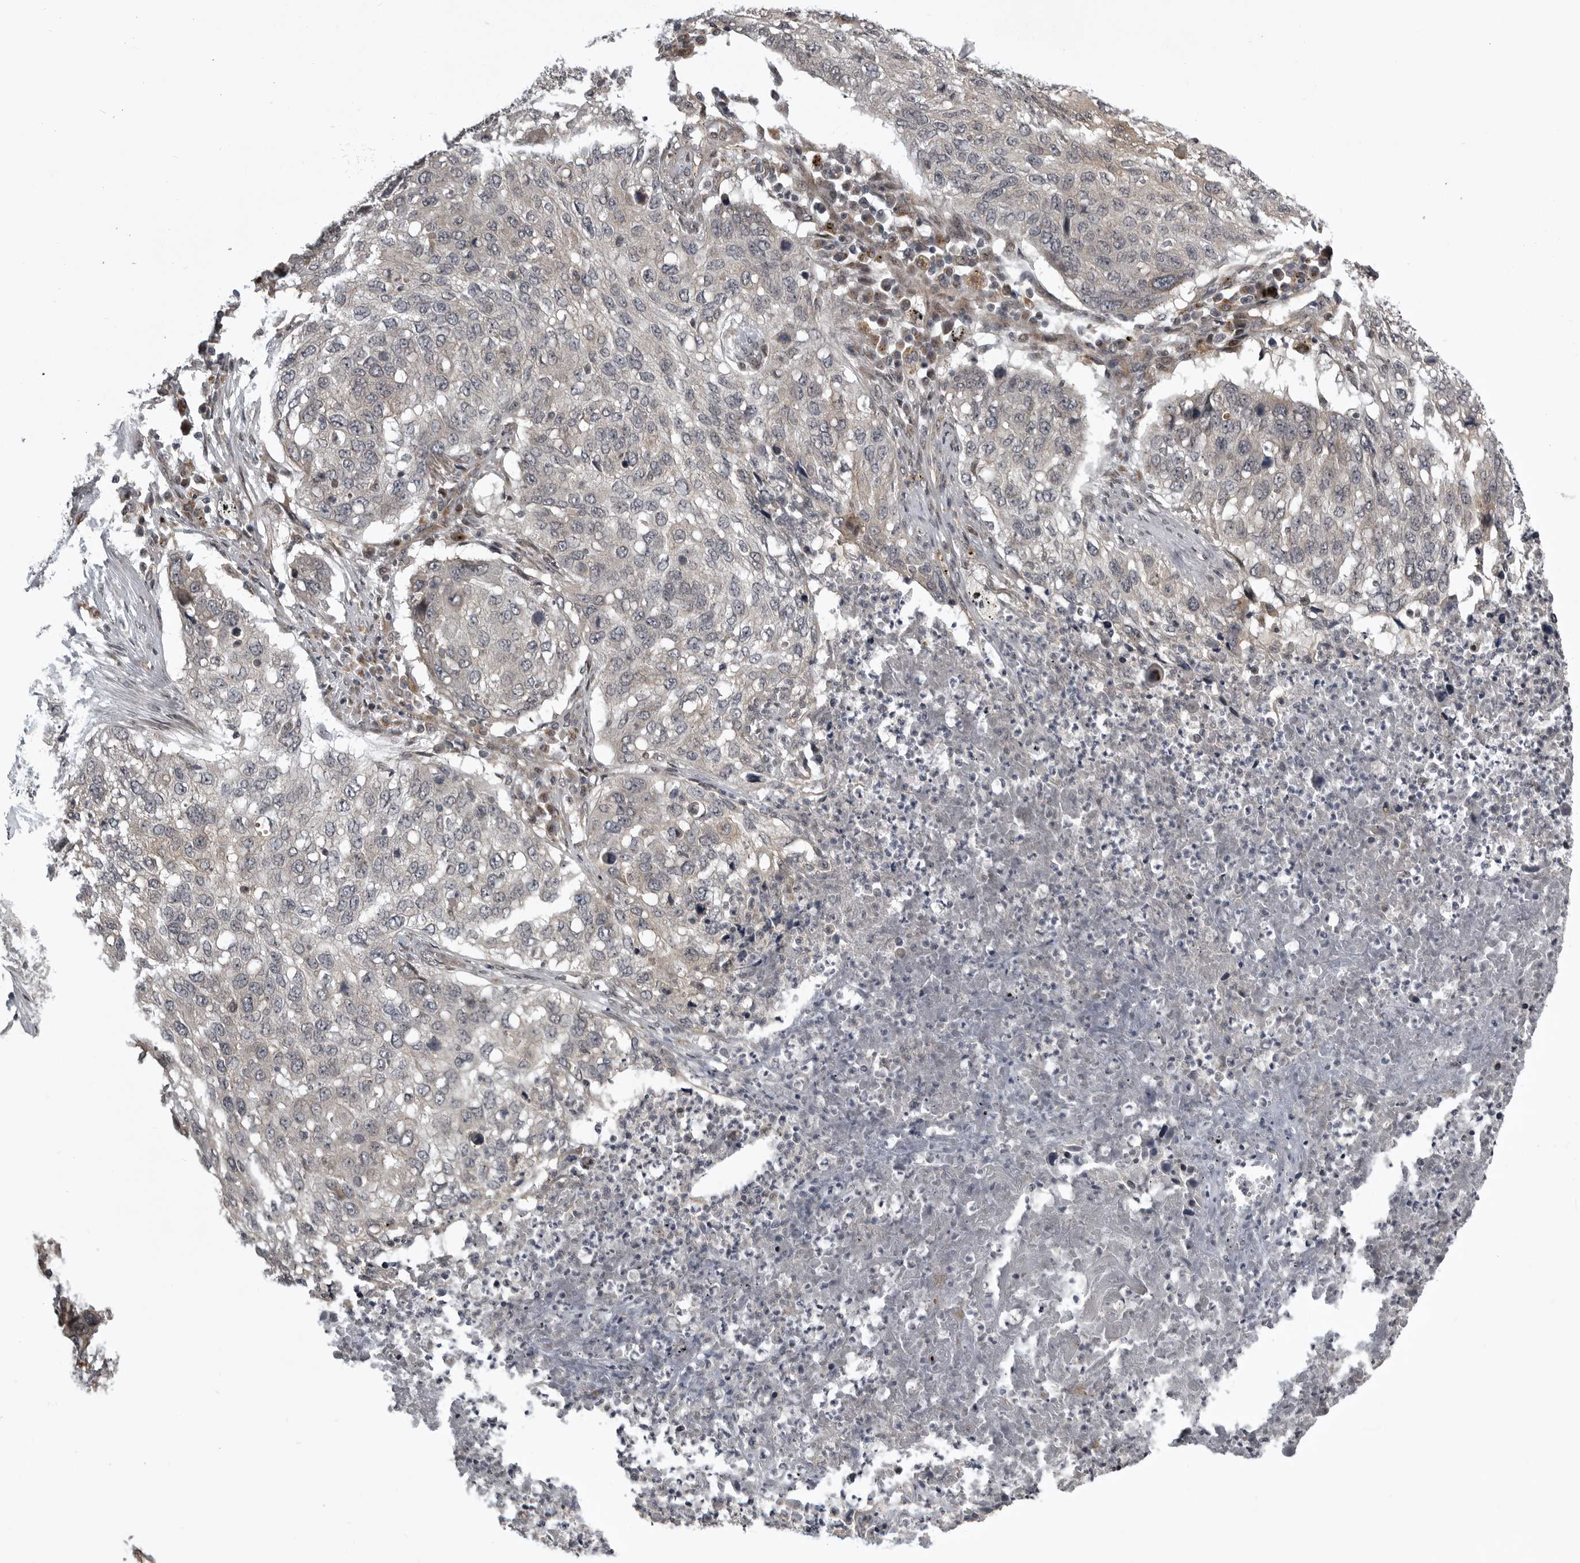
{"staining": {"intensity": "negative", "quantity": "none", "location": "none"}, "tissue": "lung cancer", "cell_type": "Tumor cells", "image_type": "cancer", "snomed": [{"axis": "morphology", "description": "Squamous cell carcinoma, NOS"}, {"axis": "topography", "description": "Lung"}], "caption": "A high-resolution histopathology image shows IHC staining of squamous cell carcinoma (lung), which exhibits no significant expression in tumor cells.", "gene": "SNX16", "patient": {"sex": "female", "age": 63}}